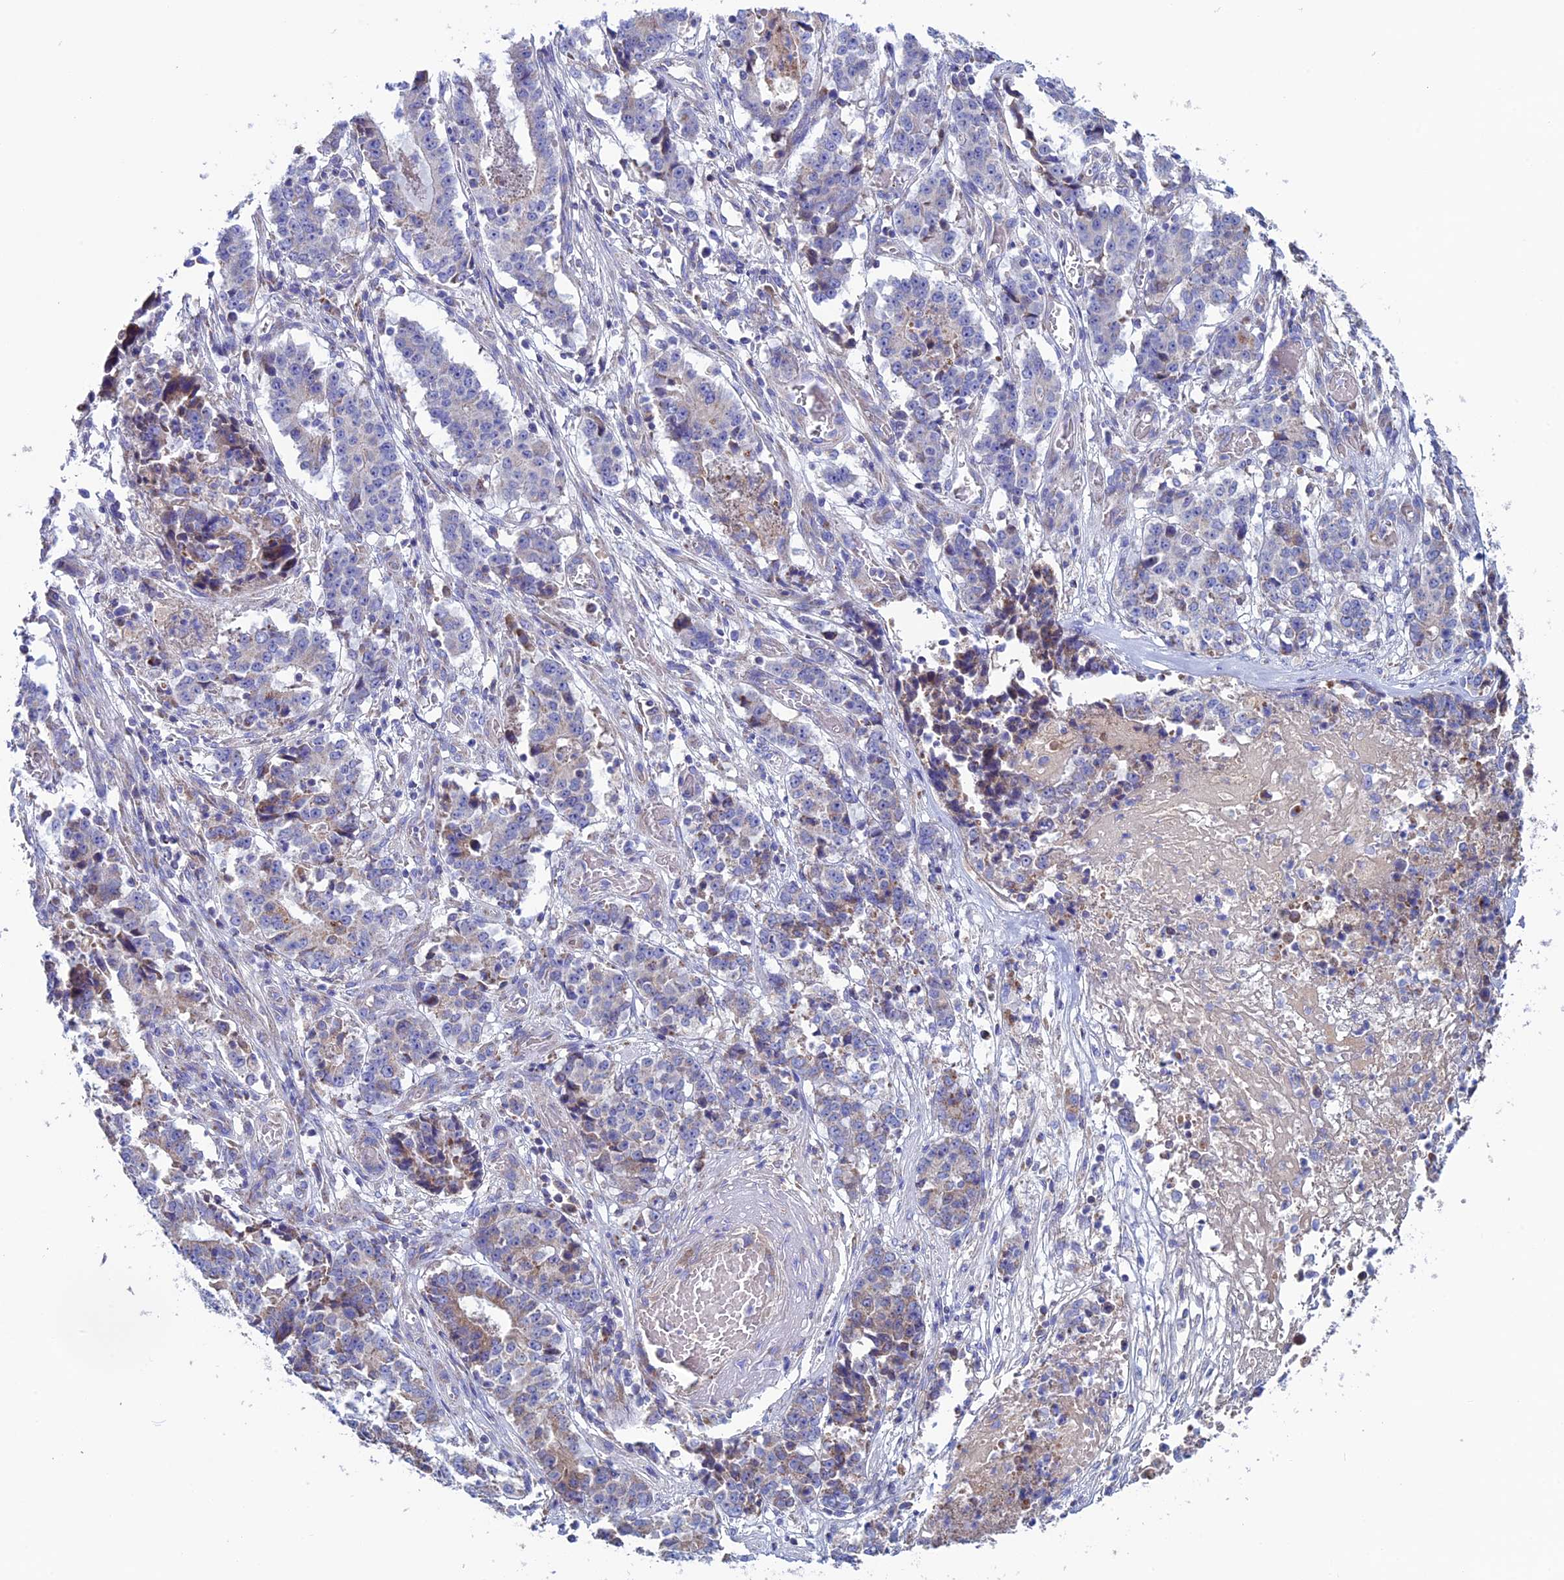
{"staining": {"intensity": "negative", "quantity": "none", "location": "none"}, "tissue": "stomach cancer", "cell_type": "Tumor cells", "image_type": "cancer", "snomed": [{"axis": "morphology", "description": "Adenocarcinoma, NOS"}, {"axis": "topography", "description": "Stomach"}], "caption": "An IHC histopathology image of stomach cancer (adenocarcinoma) is shown. There is no staining in tumor cells of stomach cancer (adenocarcinoma).", "gene": "SLC15A5", "patient": {"sex": "male", "age": 59}}